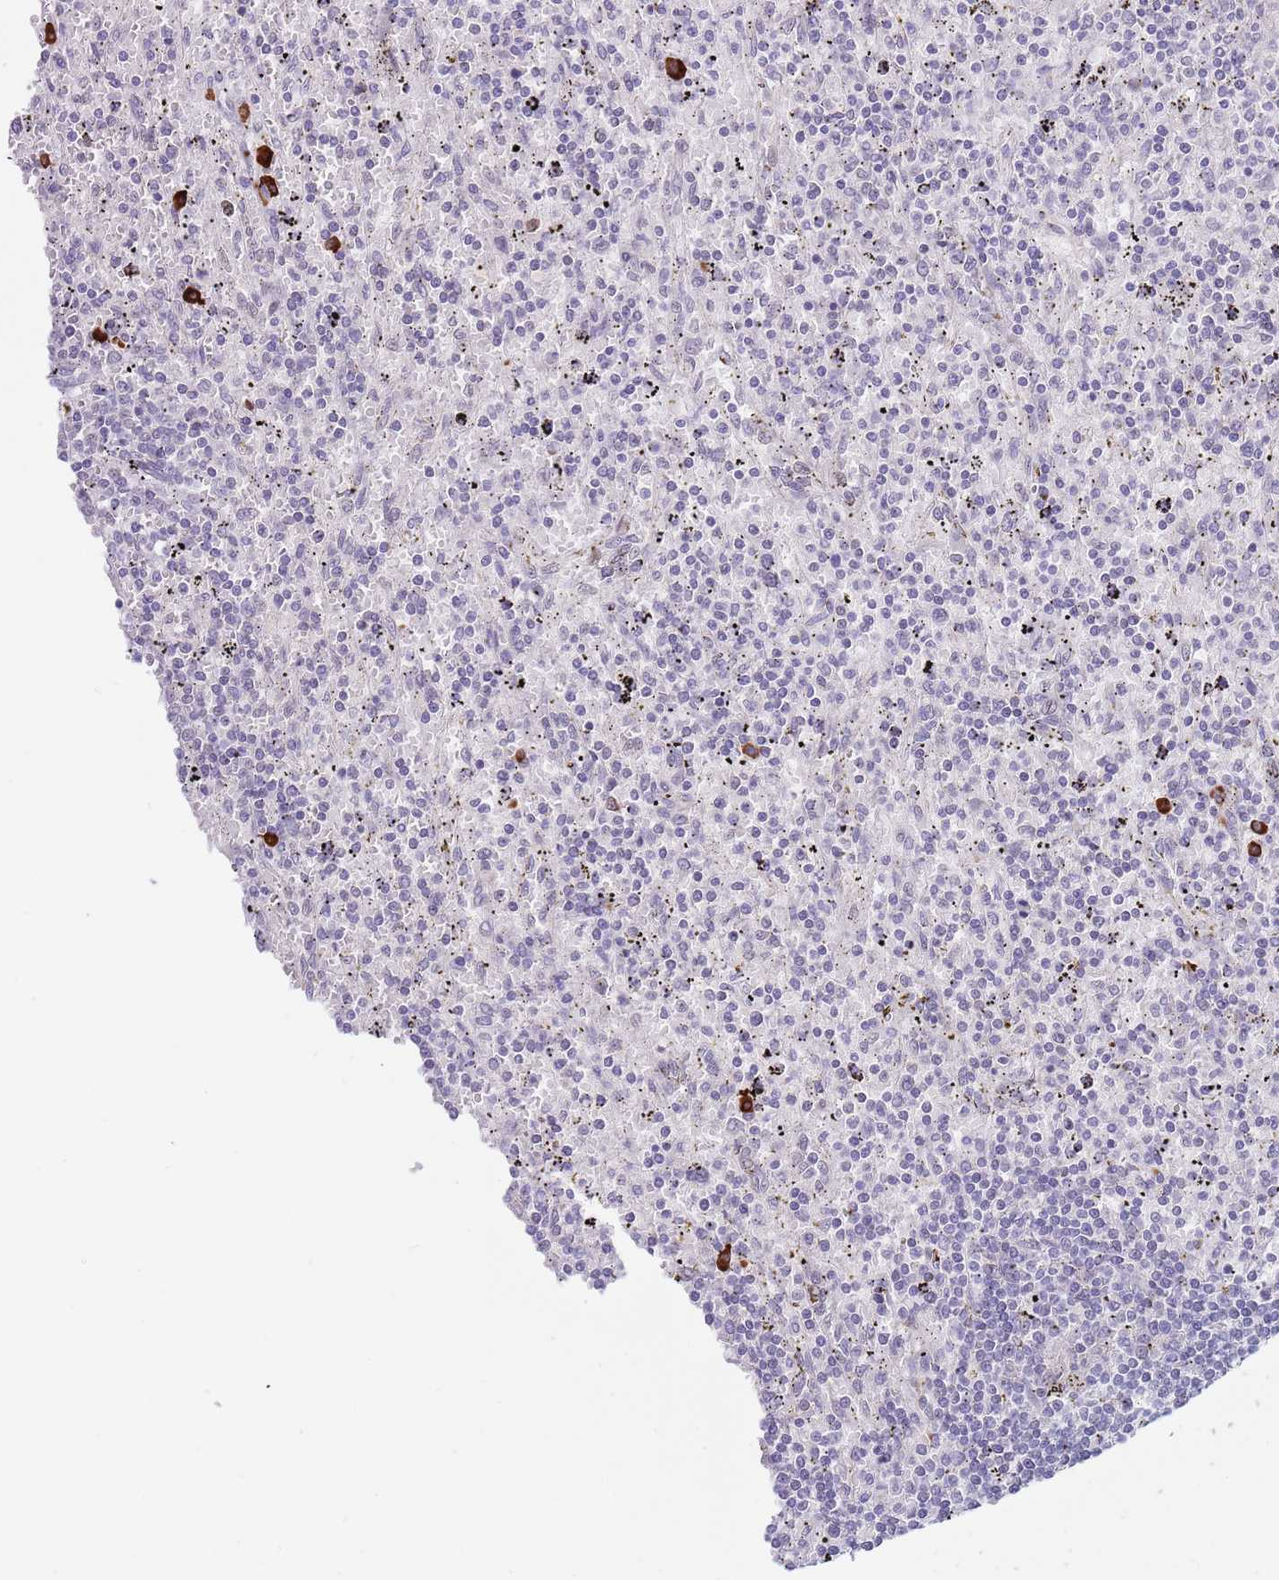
{"staining": {"intensity": "negative", "quantity": "none", "location": "none"}, "tissue": "lymphoma", "cell_type": "Tumor cells", "image_type": "cancer", "snomed": [{"axis": "morphology", "description": "Malignant lymphoma, non-Hodgkin's type, Low grade"}, {"axis": "topography", "description": "Spleen"}], "caption": "Immunohistochemical staining of human low-grade malignant lymphoma, non-Hodgkin's type shows no significant positivity in tumor cells.", "gene": "TNRC6C", "patient": {"sex": "male", "age": 76}}